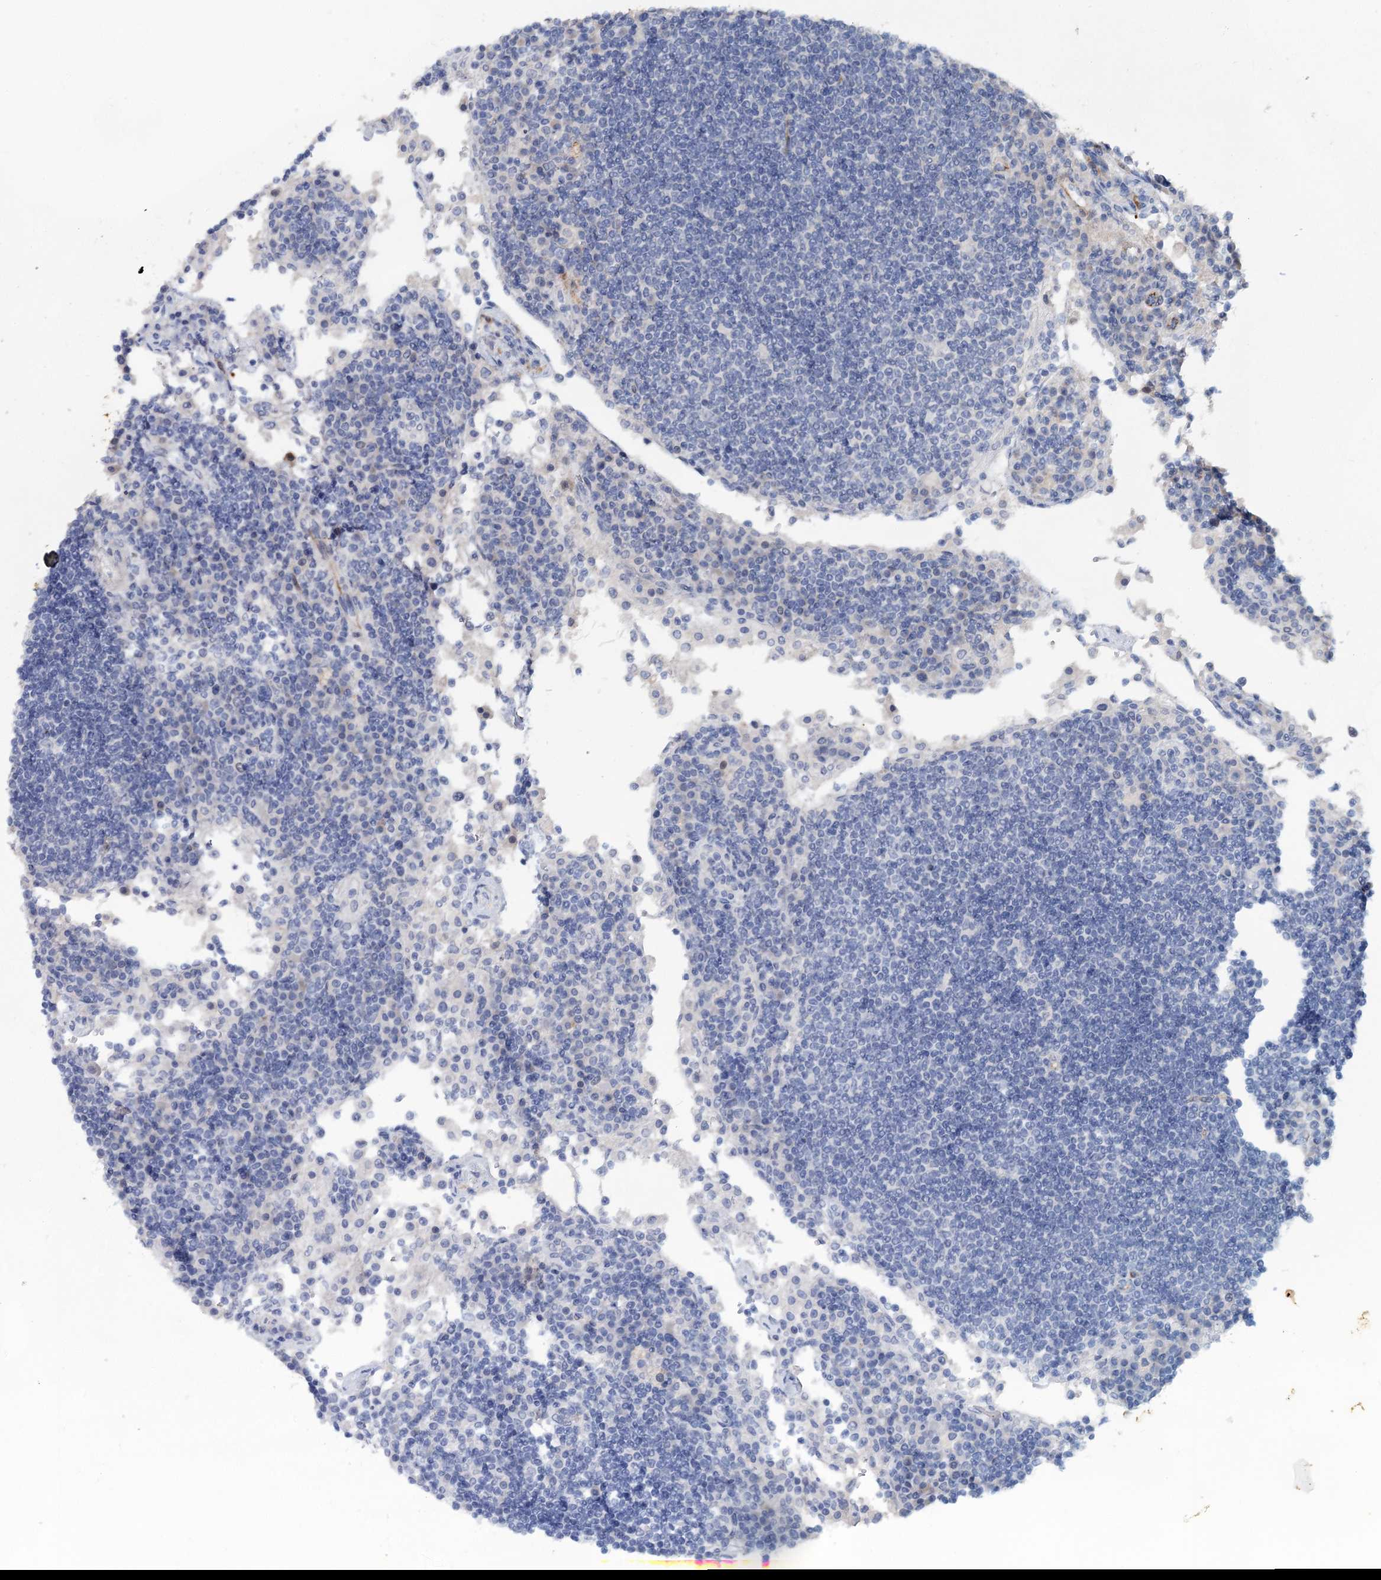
{"staining": {"intensity": "negative", "quantity": "none", "location": "none"}, "tissue": "lymph node", "cell_type": "Germinal center cells", "image_type": "normal", "snomed": [{"axis": "morphology", "description": "Normal tissue, NOS"}, {"axis": "topography", "description": "Lymph node"}], "caption": "The histopathology image exhibits no staining of germinal center cells in normal lymph node. (Brightfield microscopy of DAB immunohistochemistry (IHC) at high magnification).", "gene": "SLC19A3", "patient": {"sex": "female", "age": 53}}